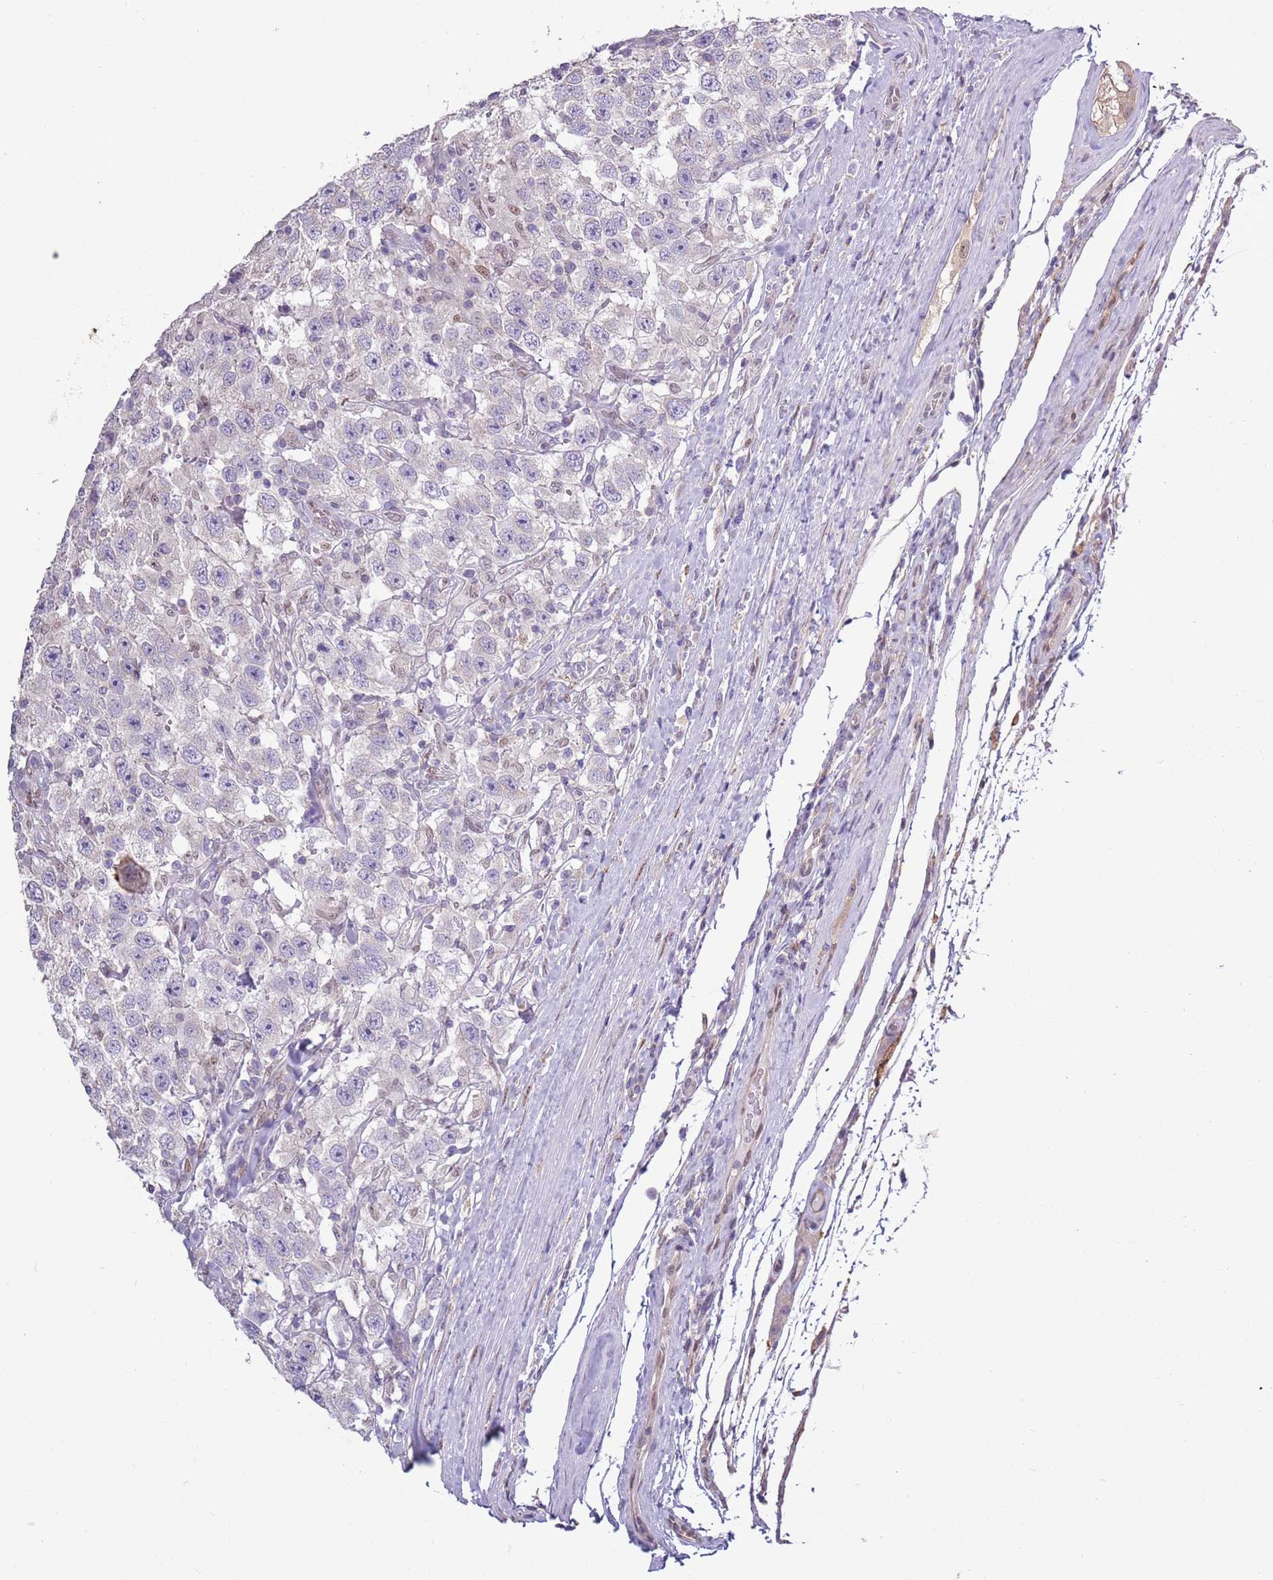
{"staining": {"intensity": "negative", "quantity": "none", "location": "none"}, "tissue": "testis cancer", "cell_type": "Tumor cells", "image_type": "cancer", "snomed": [{"axis": "morphology", "description": "Seminoma, NOS"}, {"axis": "topography", "description": "Testis"}], "caption": "Immunohistochemistry (IHC) micrograph of testis cancer (seminoma) stained for a protein (brown), which displays no staining in tumor cells.", "gene": "CAPN9", "patient": {"sex": "male", "age": 41}}